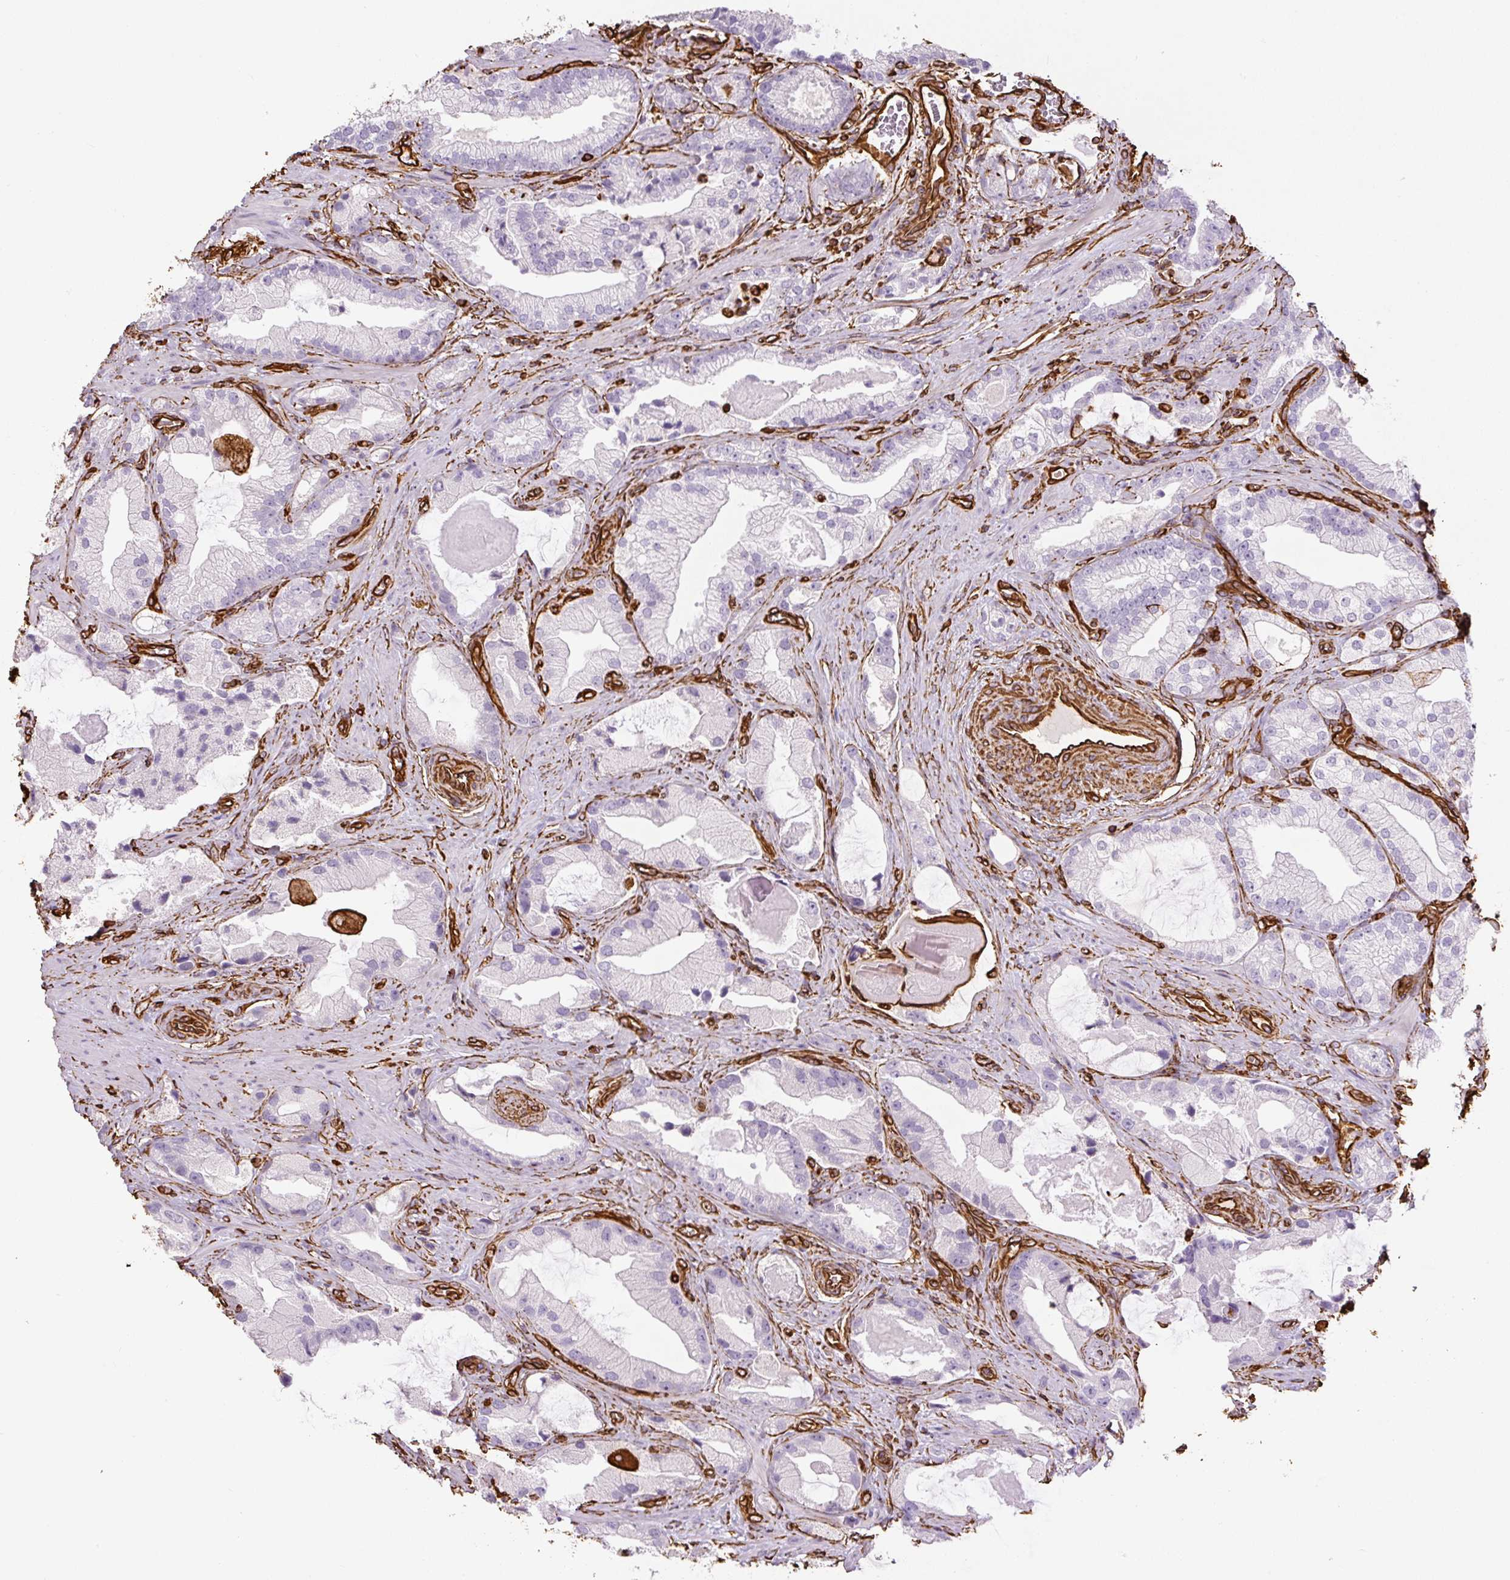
{"staining": {"intensity": "negative", "quantity": "none", "location": "none"}, "tissue": "prostate cancer", "cell_type": "Tumor cells", "image_type": "cancer", "snomed": [{"axis": "morphology", "description": "Adenocarcinoma, High grade"}, {"axis": "topography", "description": "Prostate"}], "caption": "The immunohistochemistry micrograph has no significant positivity in tumor cells of high-grade adenocarcinoma (prostate) tissue.", "gene": "VIM", "patient": {"sex": "male", "age": 68}}